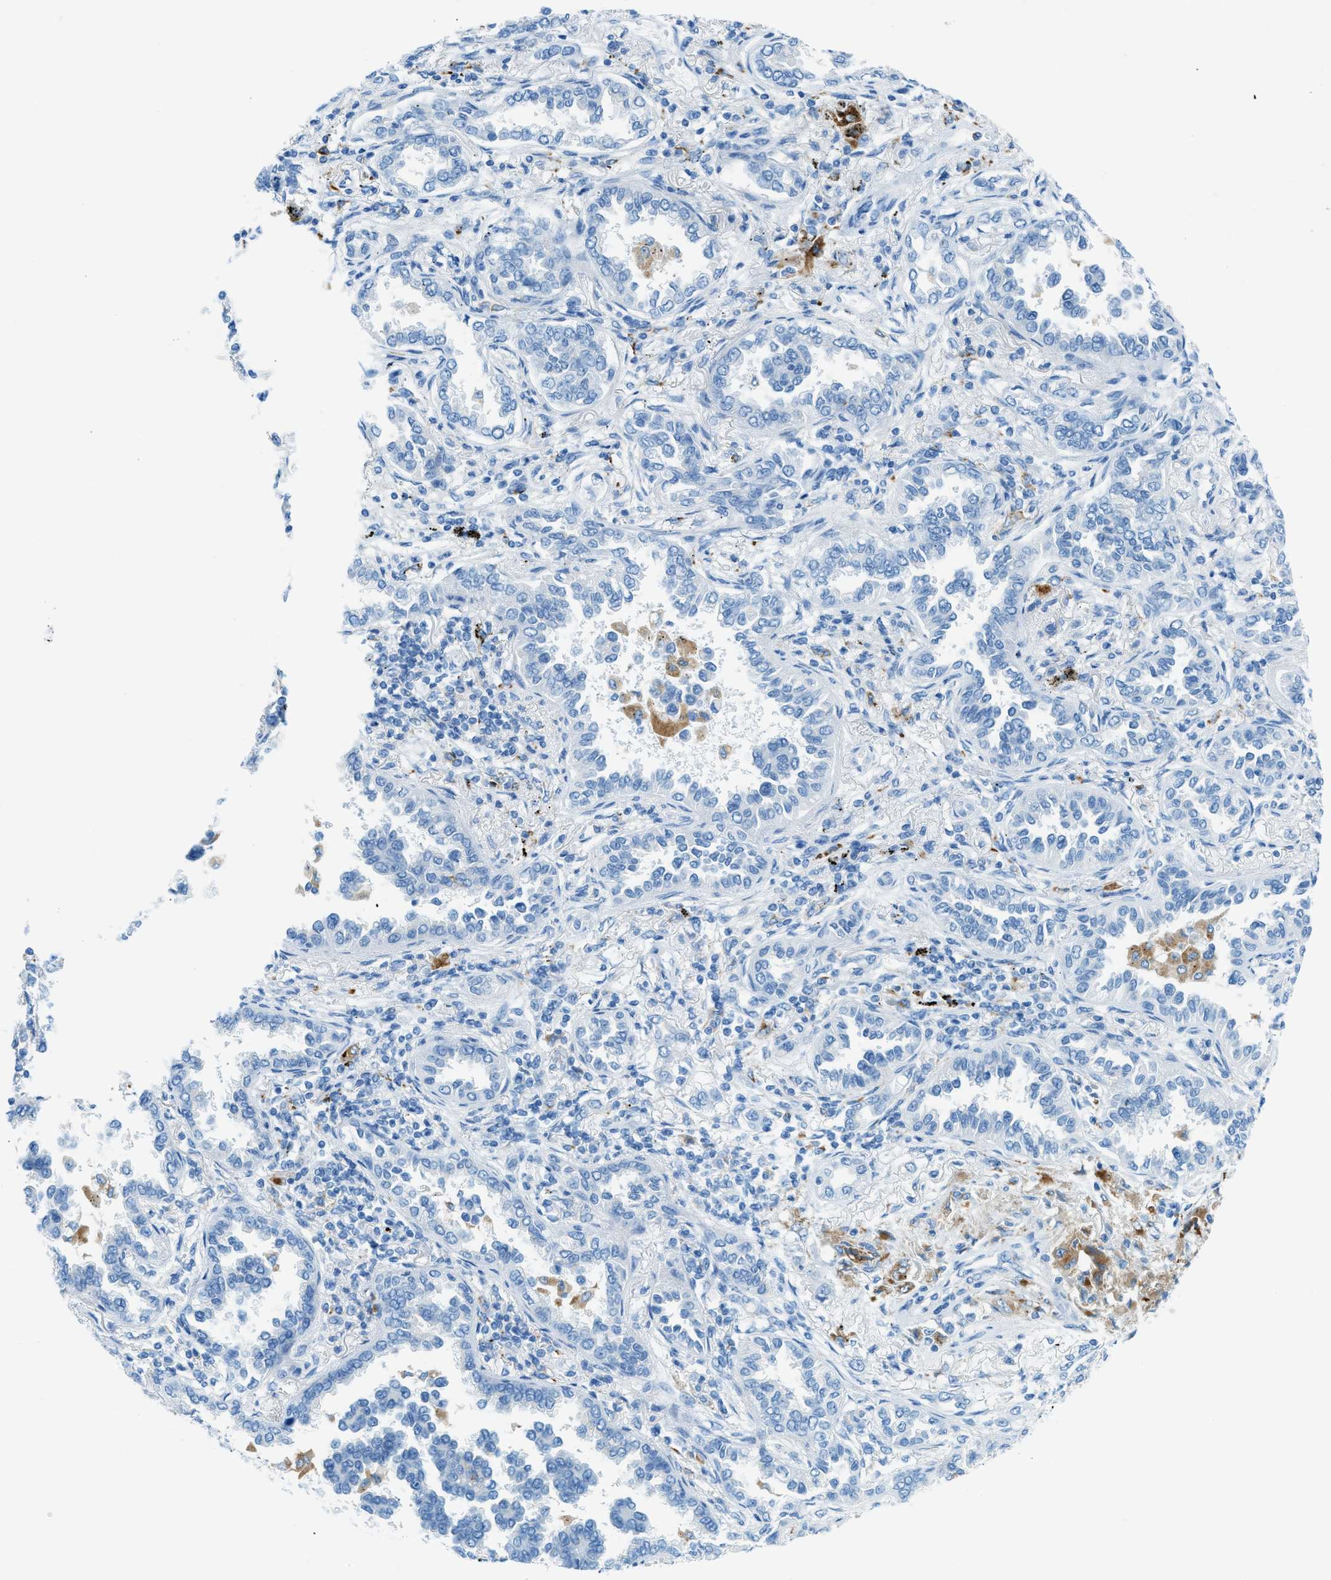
{"staining": {"intensity": "negative", "quantity": "none", "location": "none"}, "tissue": "lung cancer", "cell_type": "Tumor cells", "image_type": "cancer", "snomed": [{"axis": "morphology", "description": "Normal tissue, NOS"}, {"axis": "morphology", "description": "Adenocarcinoma, NOS"}, {"axis": "topography", "description": "Lung"}], "caption": "Micrograph shows no significant protein expression in tumor cells of adenocarcinoma (lung). (DAB (3,3'-diaminobenzidine) immunohistochemistry (IHC) with hematoxylin counter stain).", "gene": "C21orf62", "patient": {"sex": "male", "age": 59}}